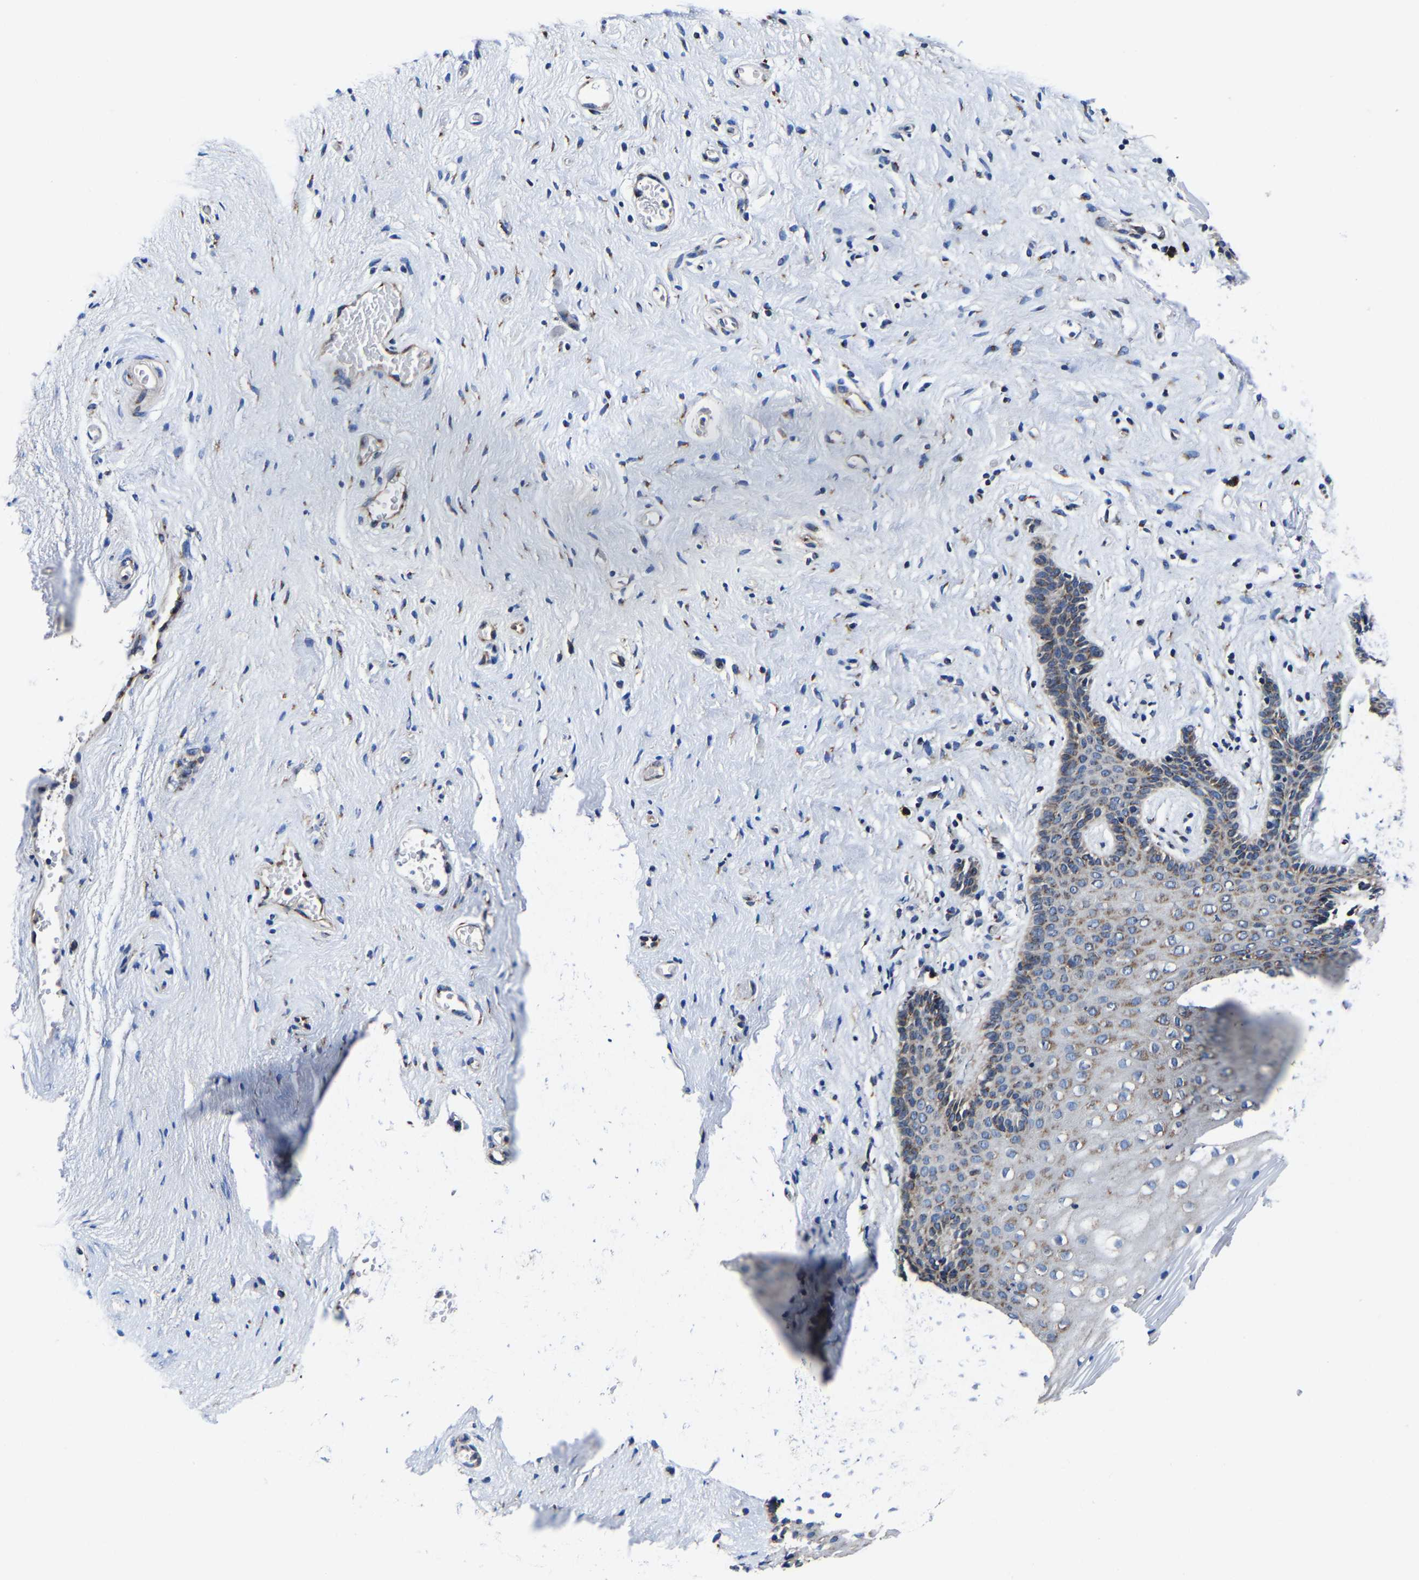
{"staining": {"intensity": "weak", "quantity": ">75%", "location": "cytoplasmic/membranous"}, "tissue": "vagina", "cell_type": "Squamous epithelial cells", "image_type": "normal", "snomed": [{"axis": "morphology", "description": "Normal tissue, NOS"}, {"axis": "topography", "description": "Vagina"}], "caption": "A low amount of weak cytoplasmic/membranous positivity is seen in about >75% of squamous epithelial cells in unremarkable vagina. The protein is stained brown, and the nuclei are stained in blue (DAB IHC with brightfield microscopy, high magnification).", "gene": "EBAG9", "patient": {"sex": "female", "age": 44}}